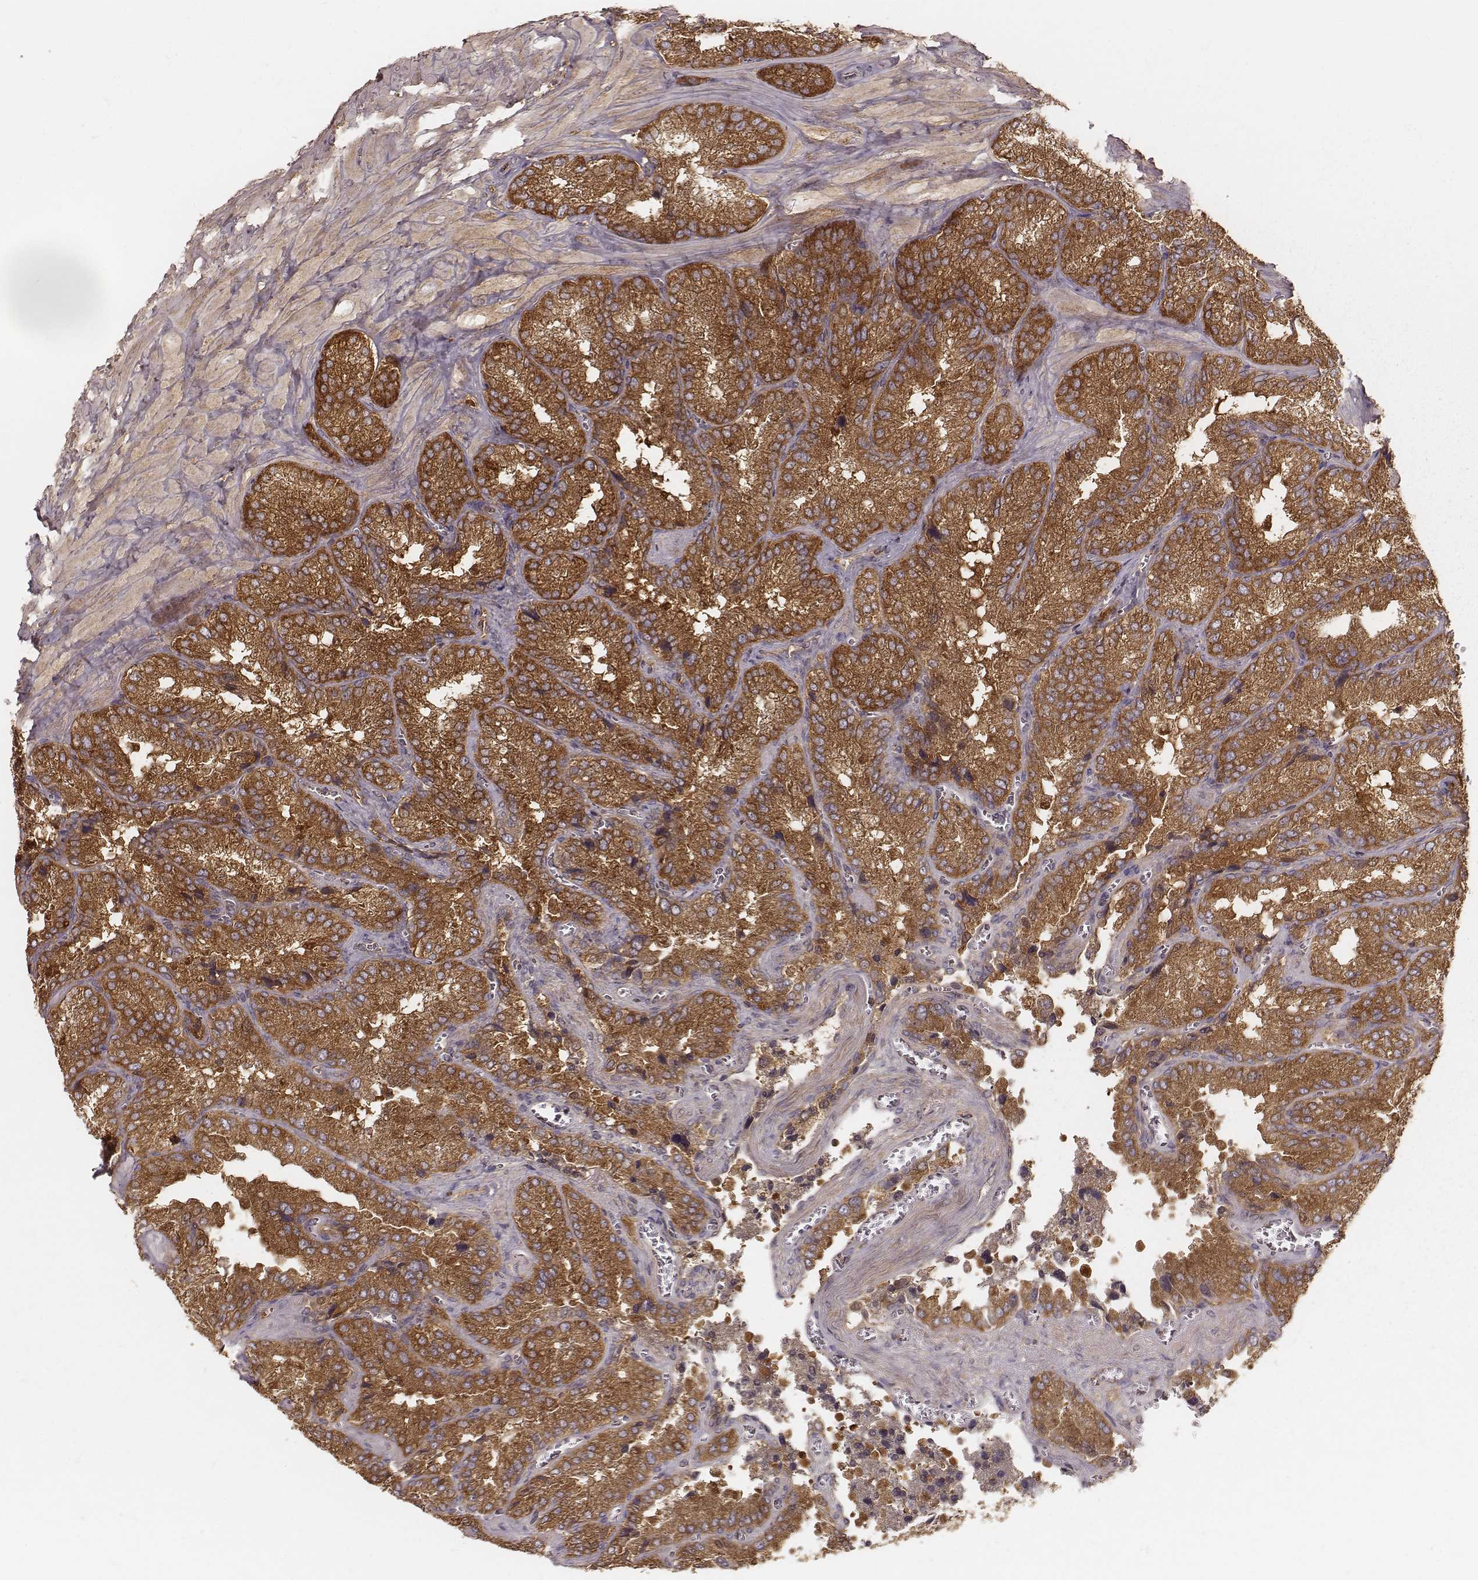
{"staining": {"intensity": "strong", "quantity": ">75%", "location": "cytoplasmic/membranous"}, "tissue": "seminal vesicle", "cell_type": "Glandular cells", "image_type": "normal", "snomed": [{"axis": "morphology", "description": "Normal tissue, NOS"}, {"axis": "topography", "description": "Seminal veicle"}], "caption": "A high-resolution photomicrograph shows IHC staining of benign seminal vesicle, which shows strong cytoplasmic/membranous expression in approximately >75% of glandular cells.", "gene": "CARS1", "patient": {"sex": "male", "age": 37}}